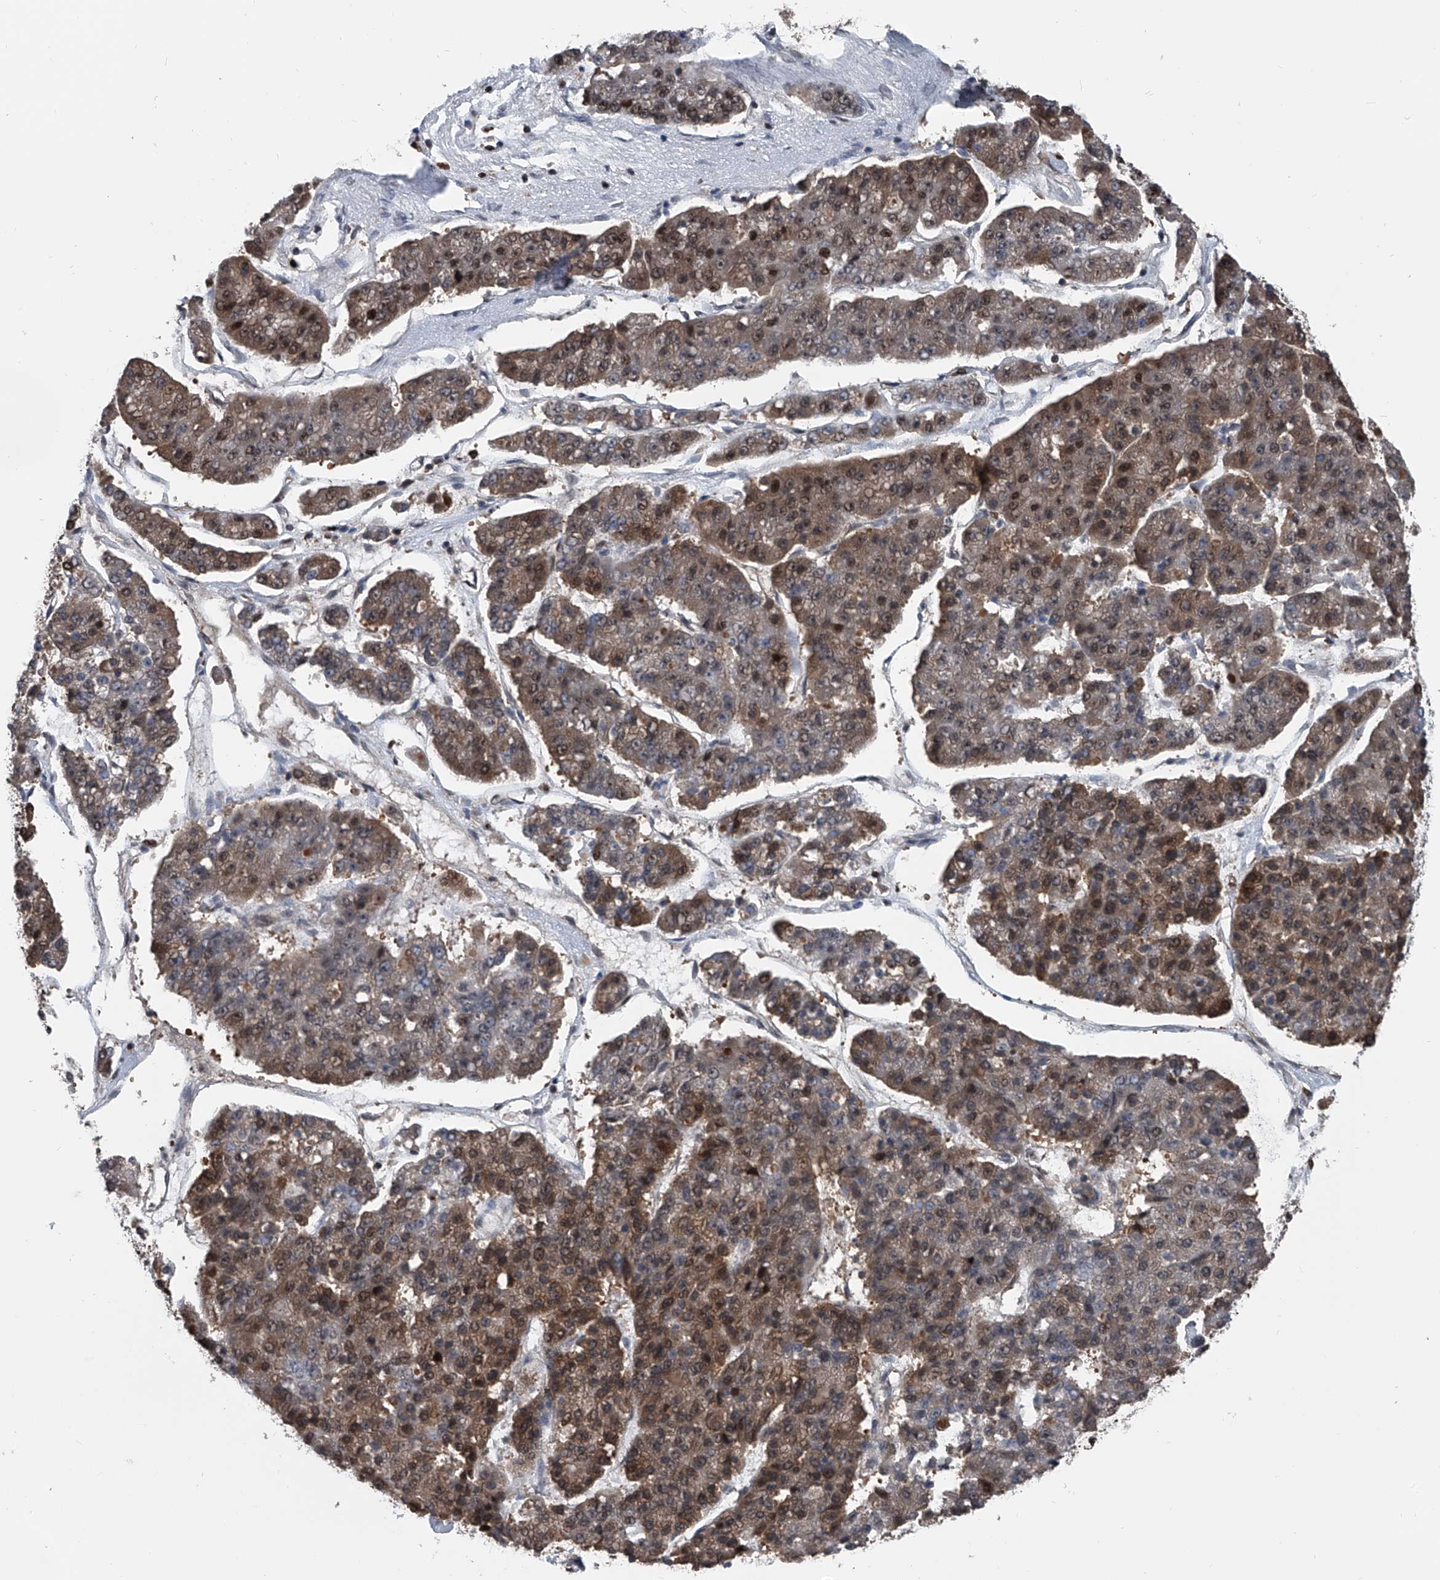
{"staining": {"intensity": "weak", "quantity": ">75%", "location": "cytoplasmic/membranous,nuclear"}, "tissue": "pancreatic cancer", "cell_type": "Tumor cells", "image_type": "cancer", "snomed": [{"axis": "morphology", "description": "Adenocarcinoma, NOS"}, {"axis": "topography", "description": "Pancreas"}], "caption": "The histopathology image reveals staining of adenocarcinoma (pancreatic), revealing weak cytoplasmic/membranous and nuclear protein expression (brown color) within tumor cells.", "gene": "FKBP5", "patient": {"sex": "male", "age": 50}}